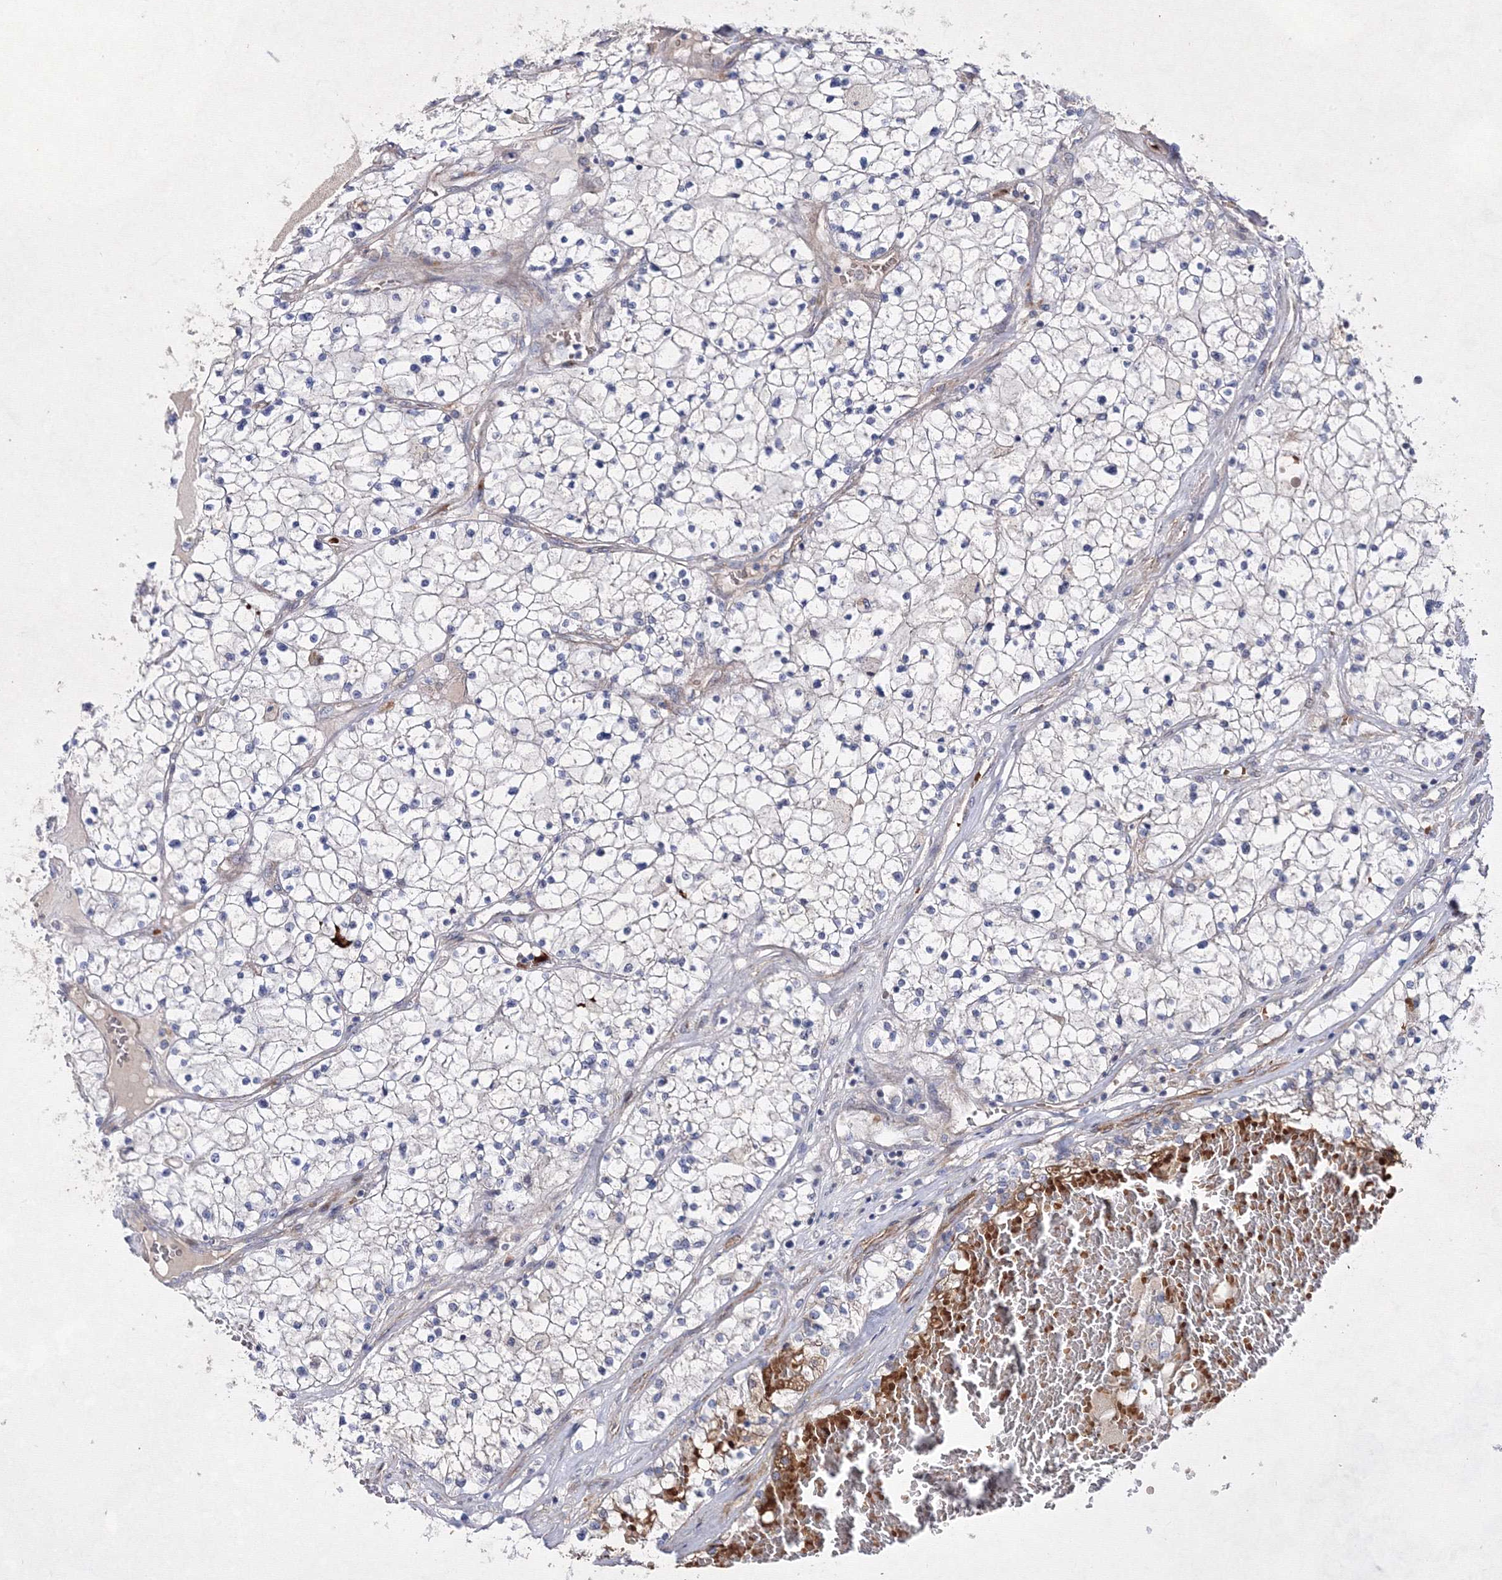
{"staining": {"intensity": "negative", "quantity": "none", "location": "none"}, "tissue": "renal cancer", "cell_type": "Tumor cells", "image_type": "cancer", "snomed": [{"axis": "morphology", "description": "Normal tissue, NOS"}, {"axis": "morphology", "description": "Adenocarcinoma, NOS"}, {"axis": "topography", "description": "Kidney"}], "caption": "Tumor cells are negative for protein expression in human renal cancer. Nuclei are stained in blue.", "gene": "GFM1", "patient": {"sex": "male", "age": 68}}